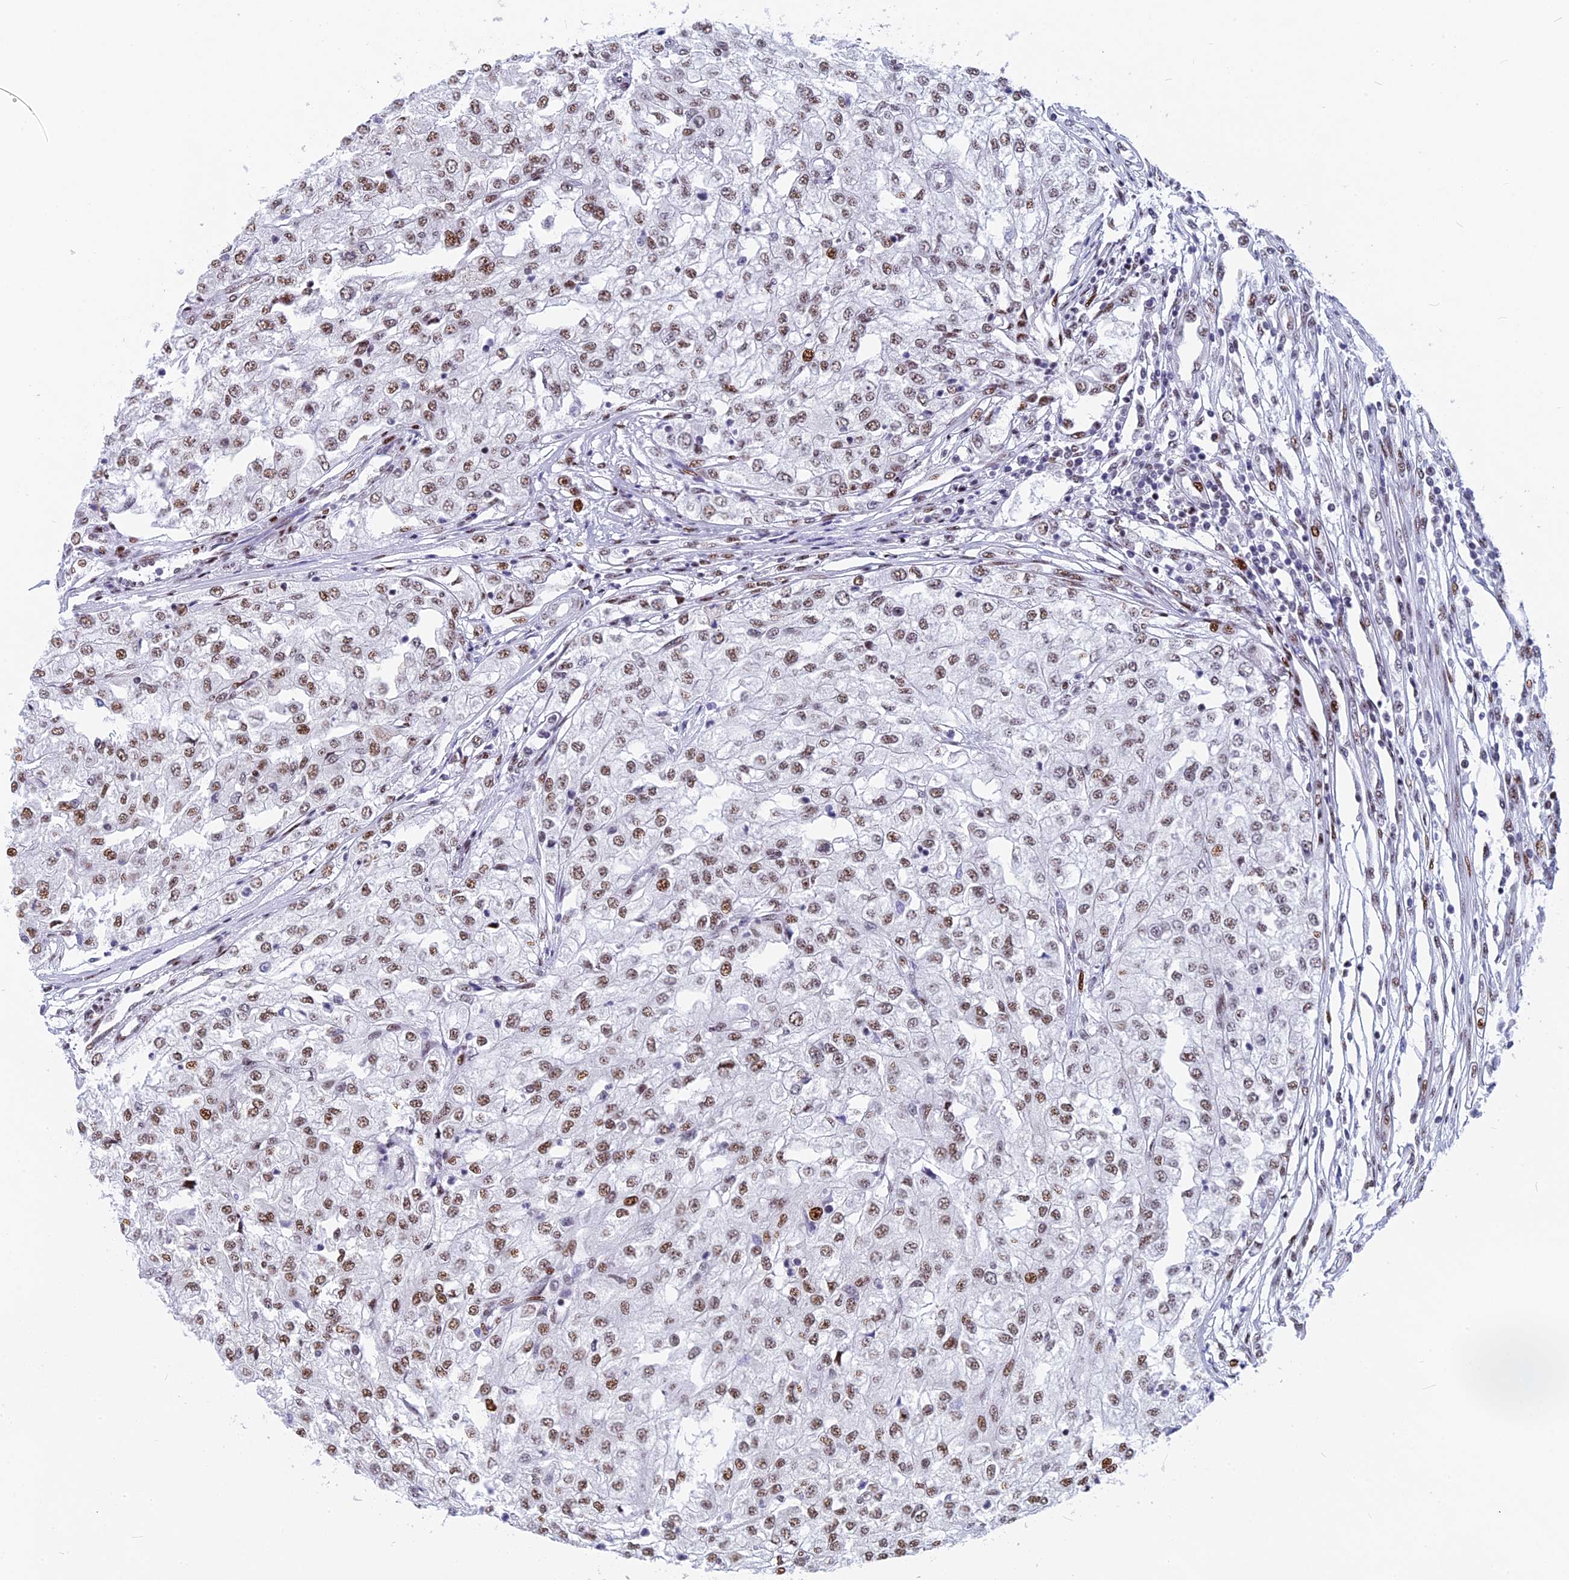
{"staining": {"intensity": "weak", "quantity": ">75%", "location": "nuclear"}, "tissue": "renal cancer", "cell_type": "Tumor cells", "image_type": "cancer", "snomed": [{"axis": "morphology", "description": "Adenocarcinoma, NOS"}, {"axis": "topography", "description": "Kidney"}], "caption": "This is an image of IHC staining of renal cancer, which shows weak positivity in the nuclear of tumor cells.", "gene": "NSA2", "patient": {"sex": "female", "age": 54}}